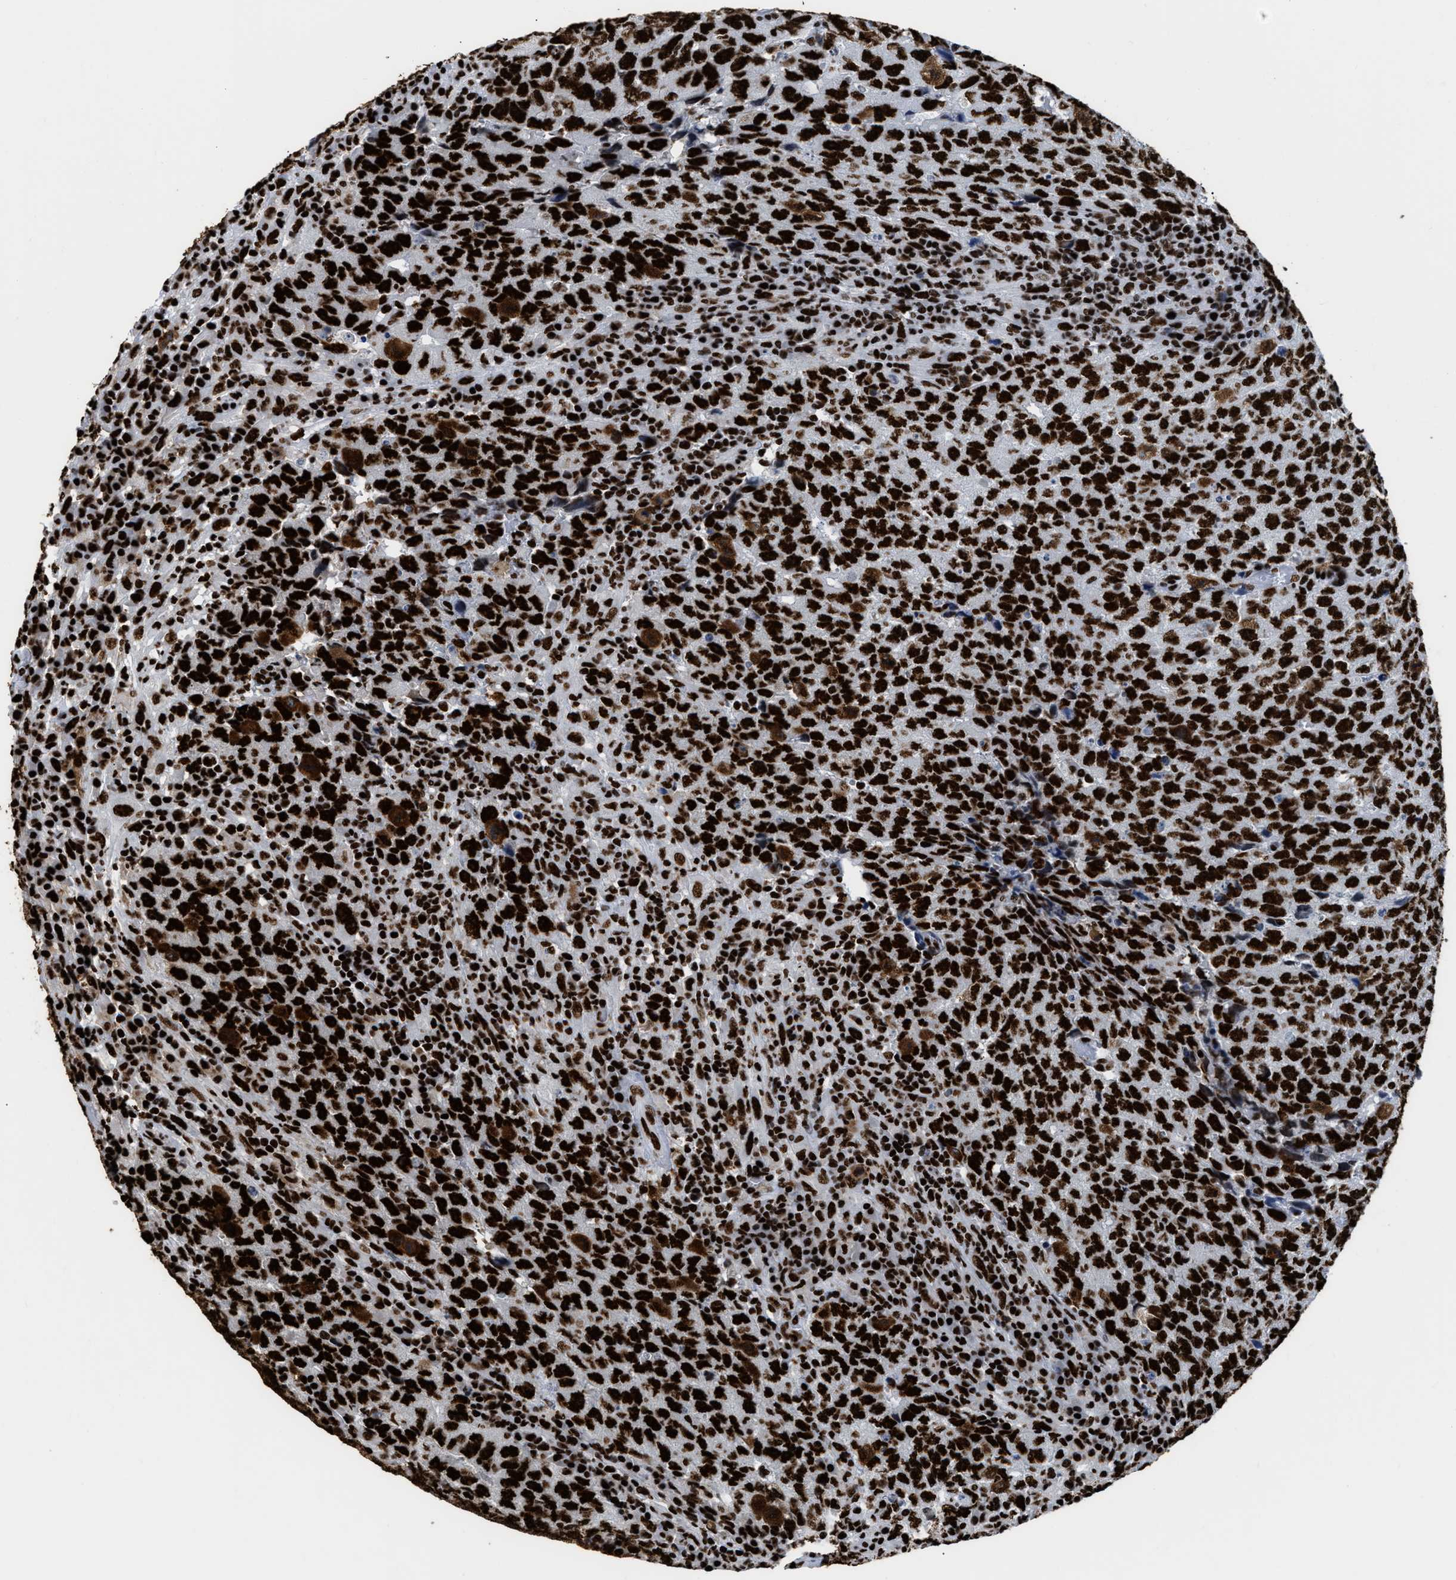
{"staining": {"intensity": "strong", "quantity": ">75%", "location": "nuclear"}, "tissue": "testis cancer", "cell_type": "Tumor cells", "image_type": "cancer", "snomed": [{"axis": "morphology", "description": "Necrosis, NOS"}, {"axis": "morphology", "description": "Carcinoma, Embryonal, NOS"}, {"axis": "topography", "description": "Testis"}], "caption": "Brown immunohistochemical staining in testis cancer exhibits strong nuclear positivity in about >75% of tumor cells.", "gene": "HNRNPM", "patient": {"sex": "male", "age": 19}}